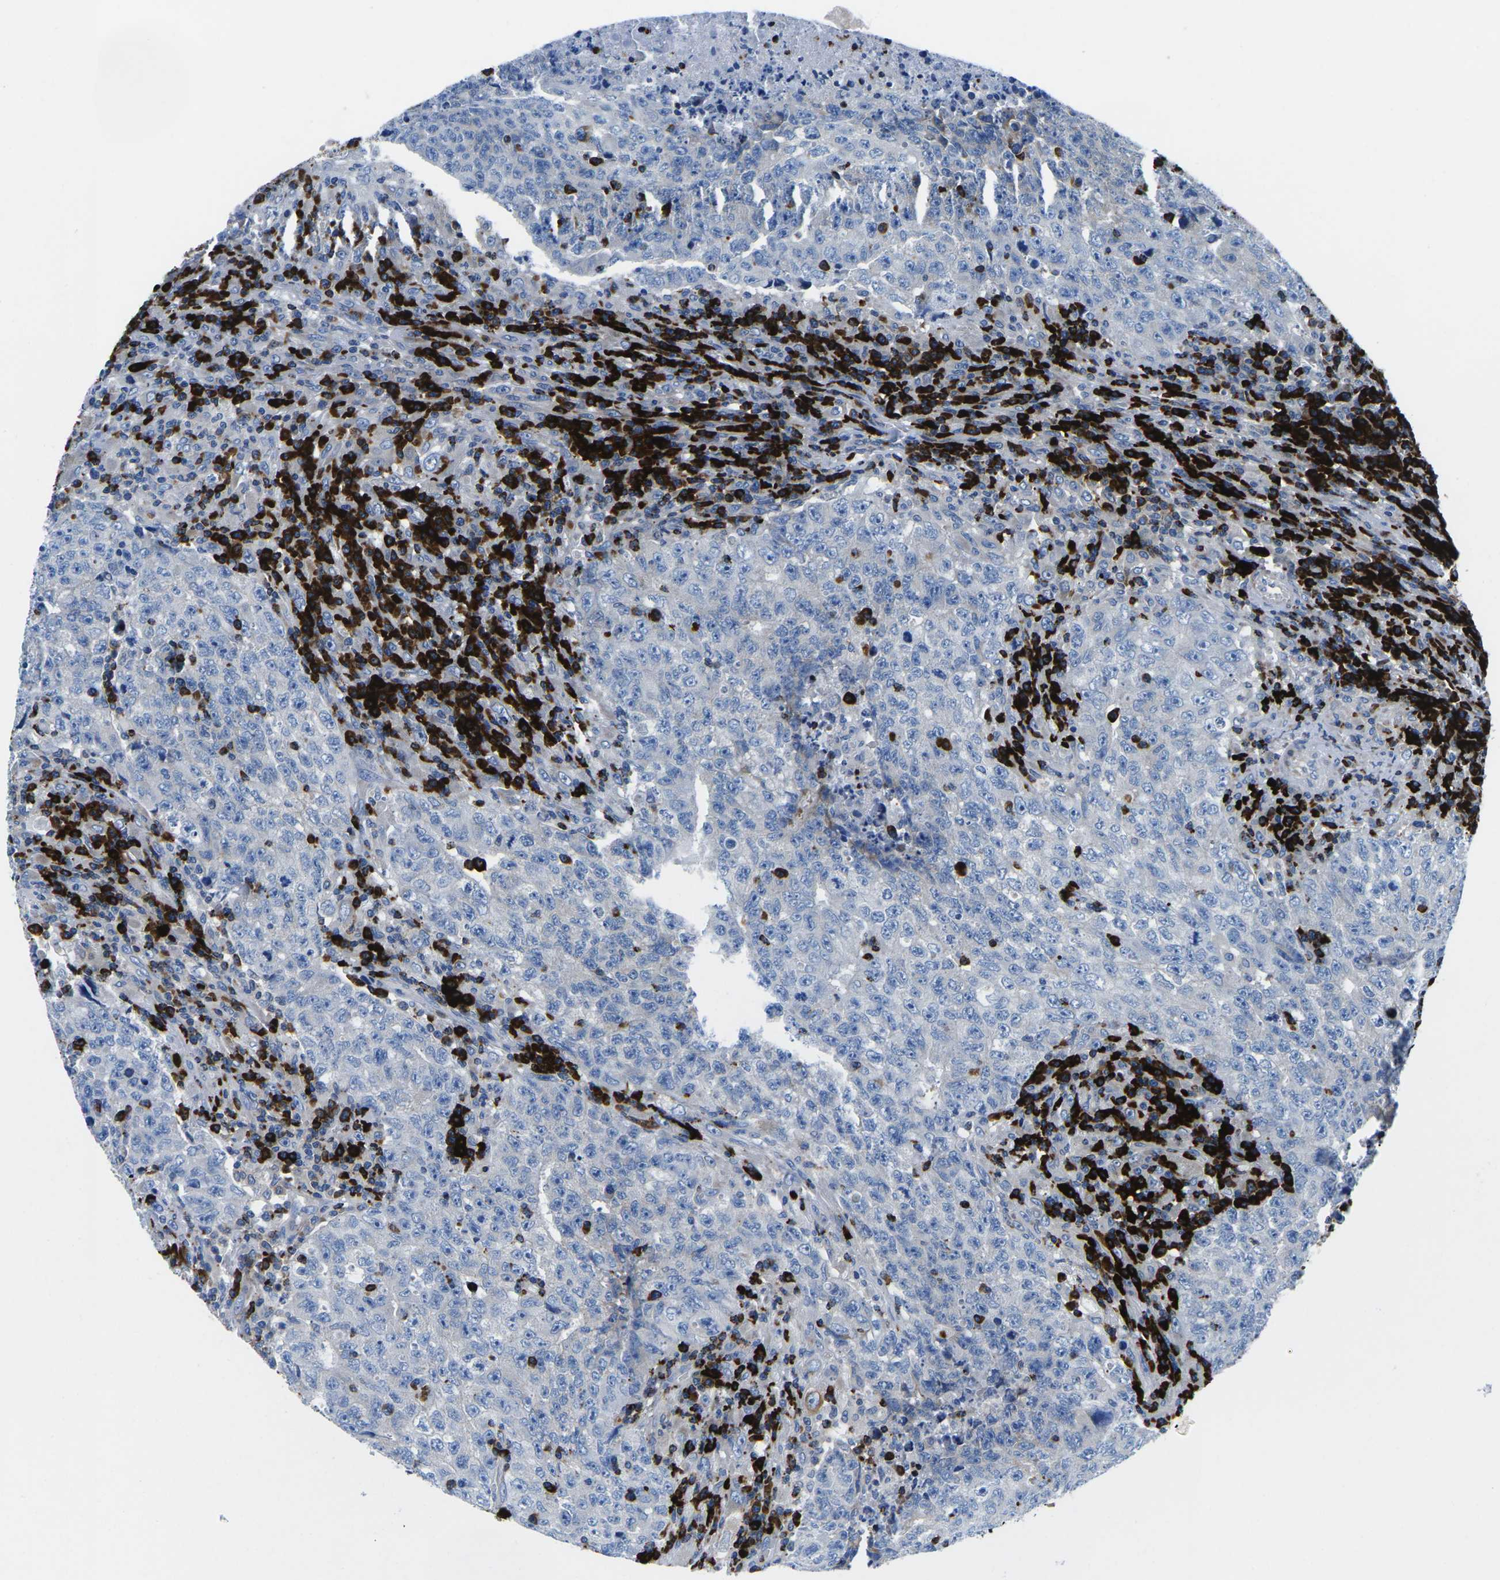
{"staining": {"intensity": "negative", "quantity": "none", "location": "none"}, "tissue": "testis cancer", "cell_type": "Tumor cells", "image_type": "cancer", "snomed": [{"axis": "morphology", "description": "Necrosis, NOS"}, {"axis": "morphology", "description": "Carcinoma, Embryonal, NOS"}, {"axis": "topography", "description": "Testis"}], "caption": "Embryonal carcinoma (testis) was stained to show a protein in brown. There is no significant positivity in tumor cells. Nuclei are stained in blue.", "gene": "MC4R", "patient": {"sex": "male", "age": 19}}